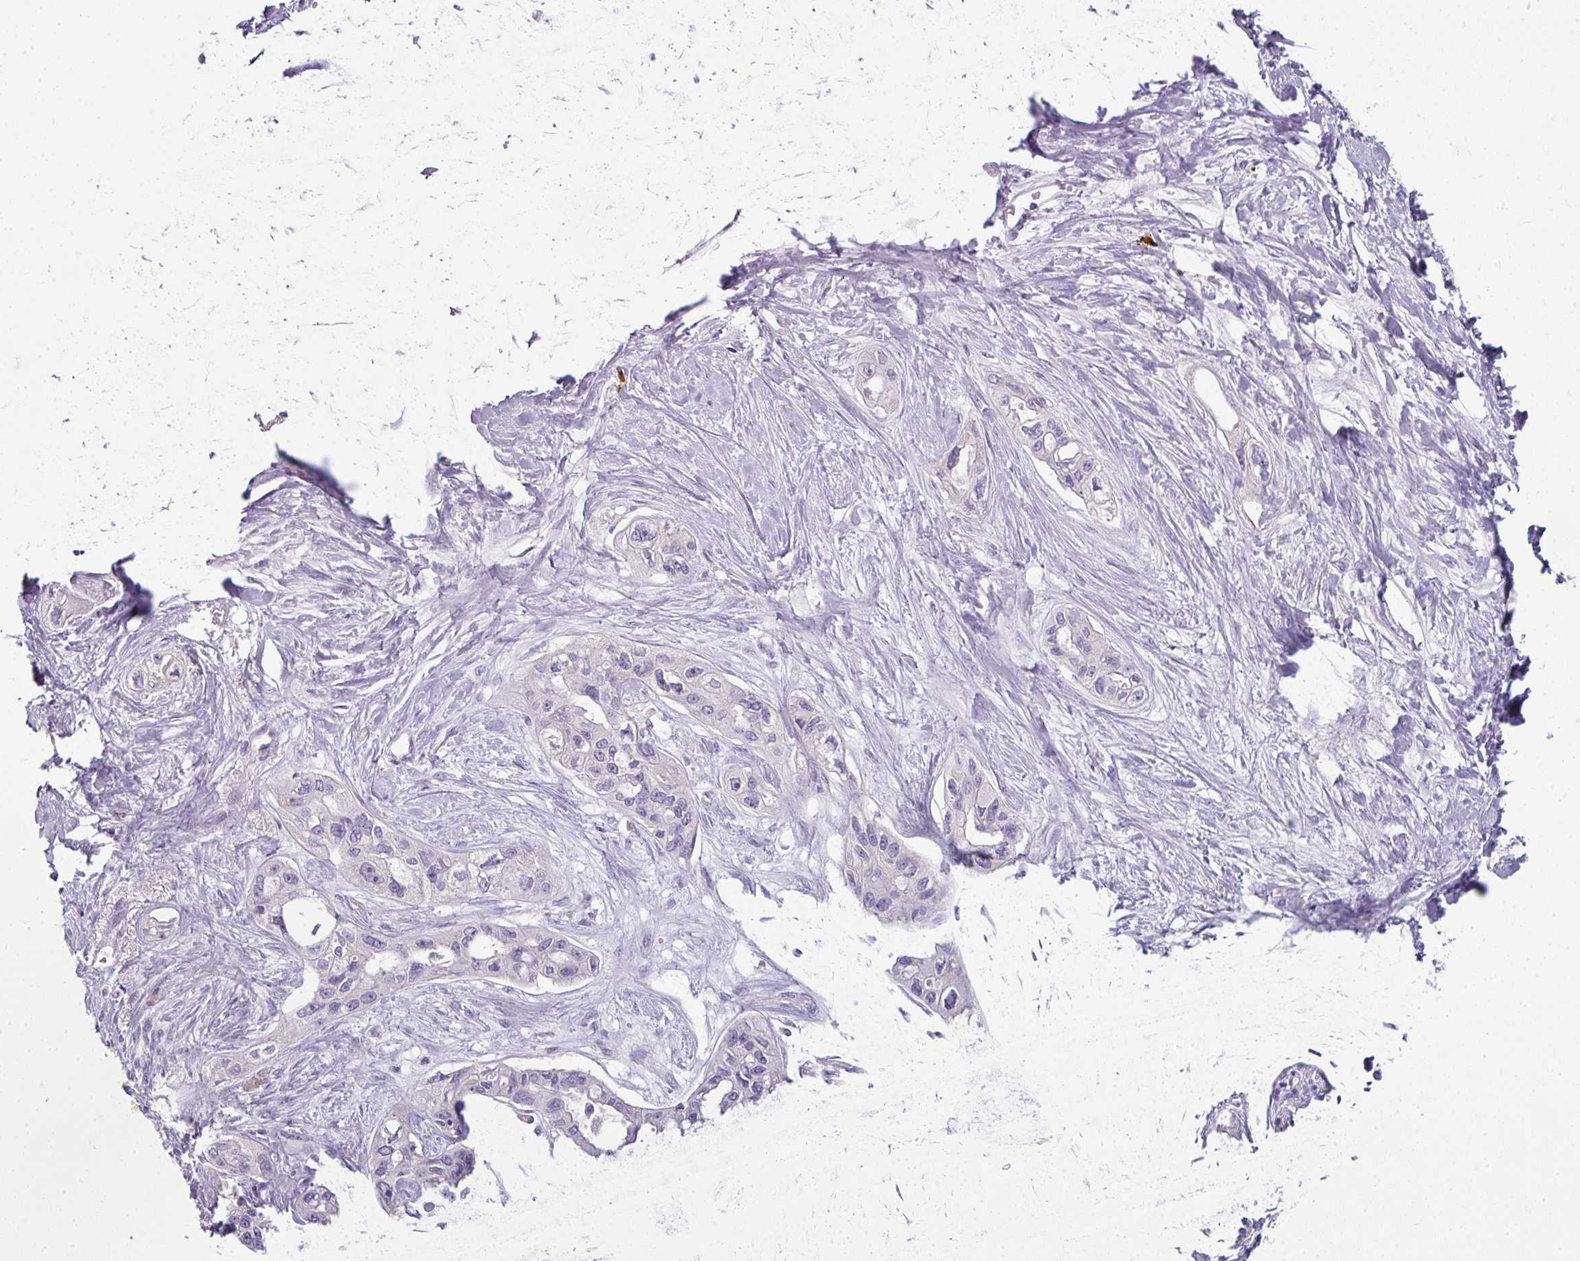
{"staining": {"intensity": "negative", "quantity": "none", "location": "none"}, "tissue": "pancreatic cancer", "cell_type": "Tumor cells", "image_type": "cancer", "snomed": [{"axis": "morphology", "description": "Adenocarcinoma, NOS"}, {"axis": "topography", "description": "Pancreas"}], "caption": "This is an IHC micrograph of human pancreatic adenocarcinoma. There is no positivity in tumor cells.", "gene": "FHAD1", "patient": {"sex": "female", "age": 50}}